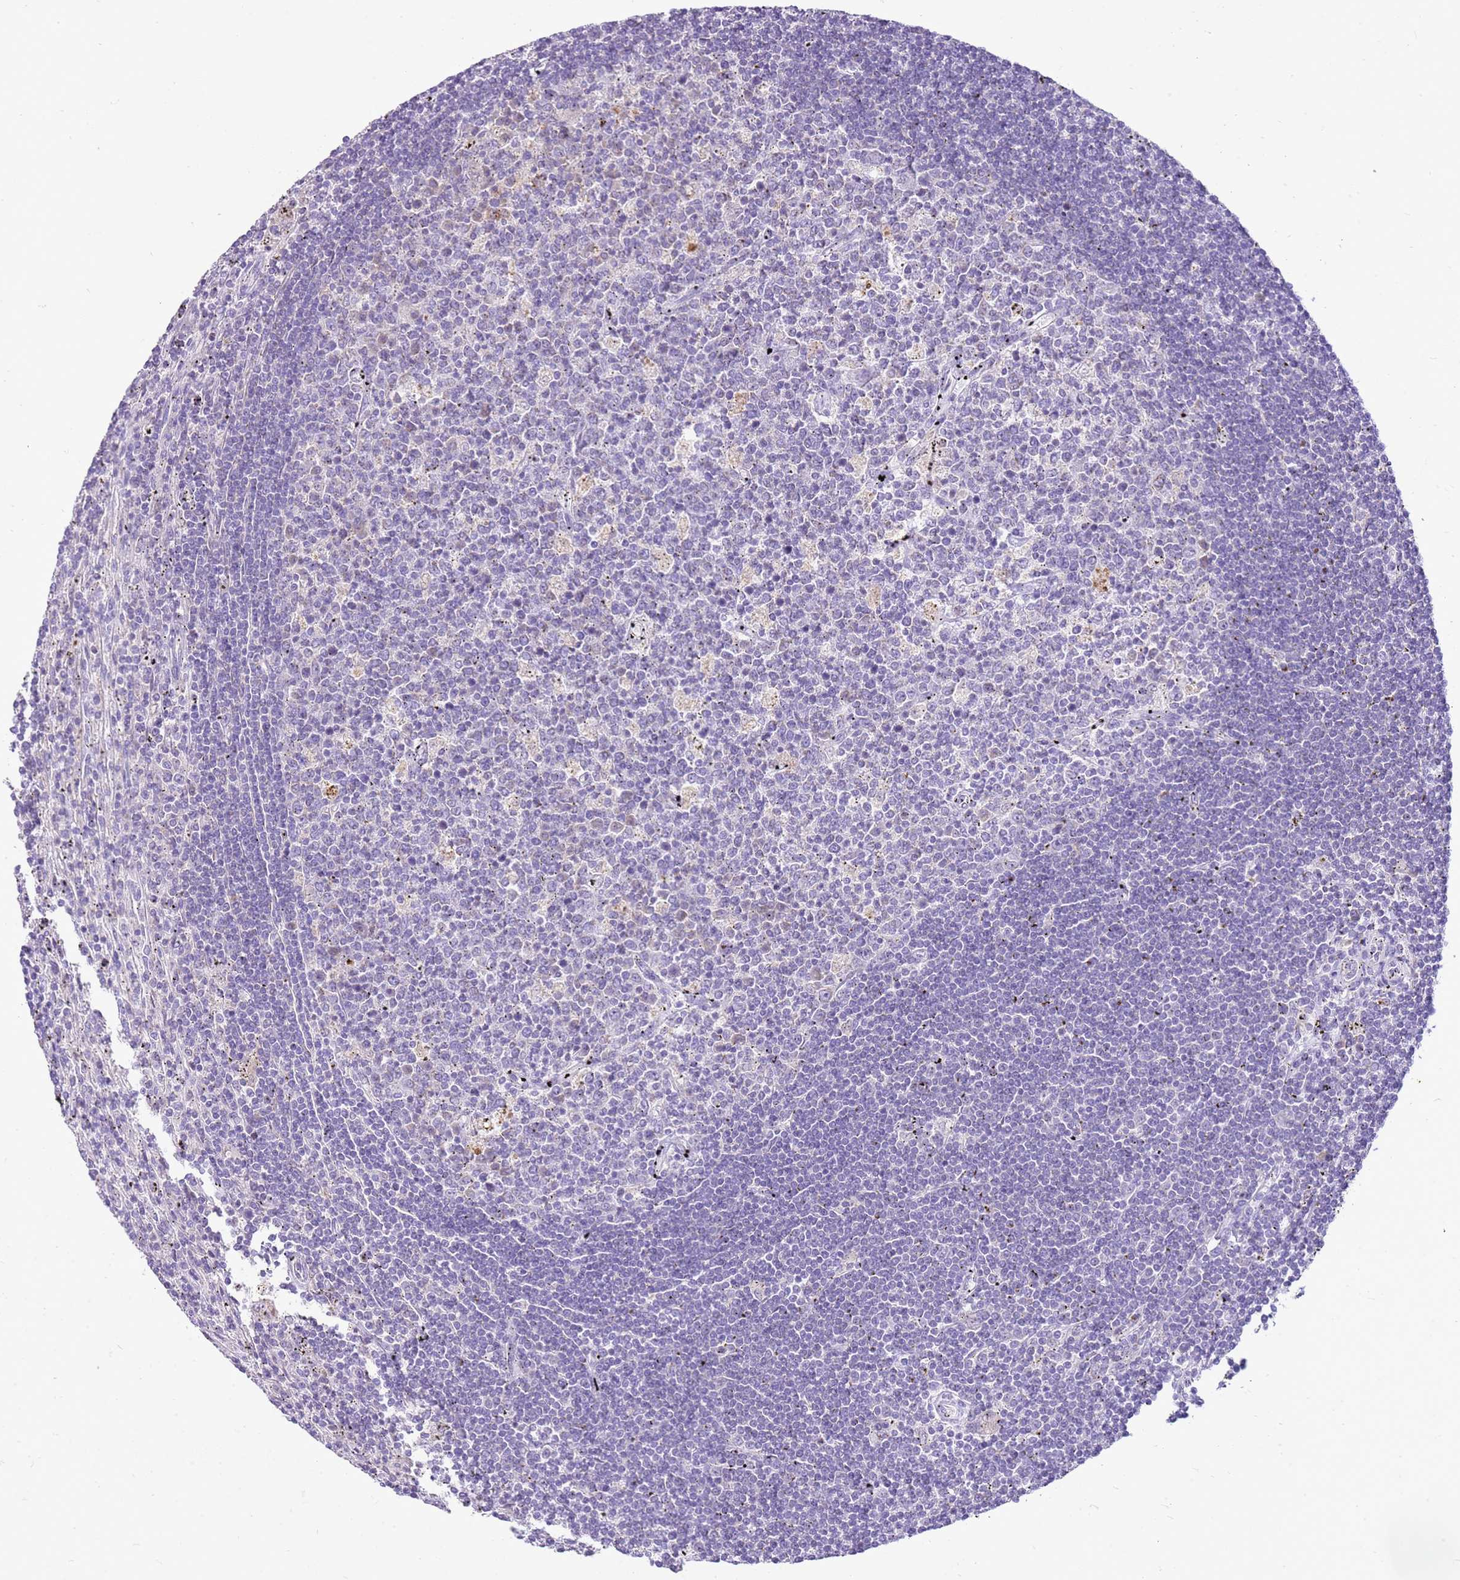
{"staining": {"intensity": "negative", "quantity": "none", "location": "none"}, "tissue": "lymphoma", "cell_type": "Tumor cells", "image_type": "cancer", "snomed": [{"axis": "morphology", "description": "Malignant lymphoma, non-Hodgkin's type, Low grade"}, {"axis": "topography", "description": "Spleen"}], "caption": "The immunohistochemistry (IHC) micrograph has no significant expression in tumor cells of malignant lymphoma, non-Hodgkin's type (low-grade) tissue.", "gene": "FABP2", "patient": {"sex": "male", "age": 76}}